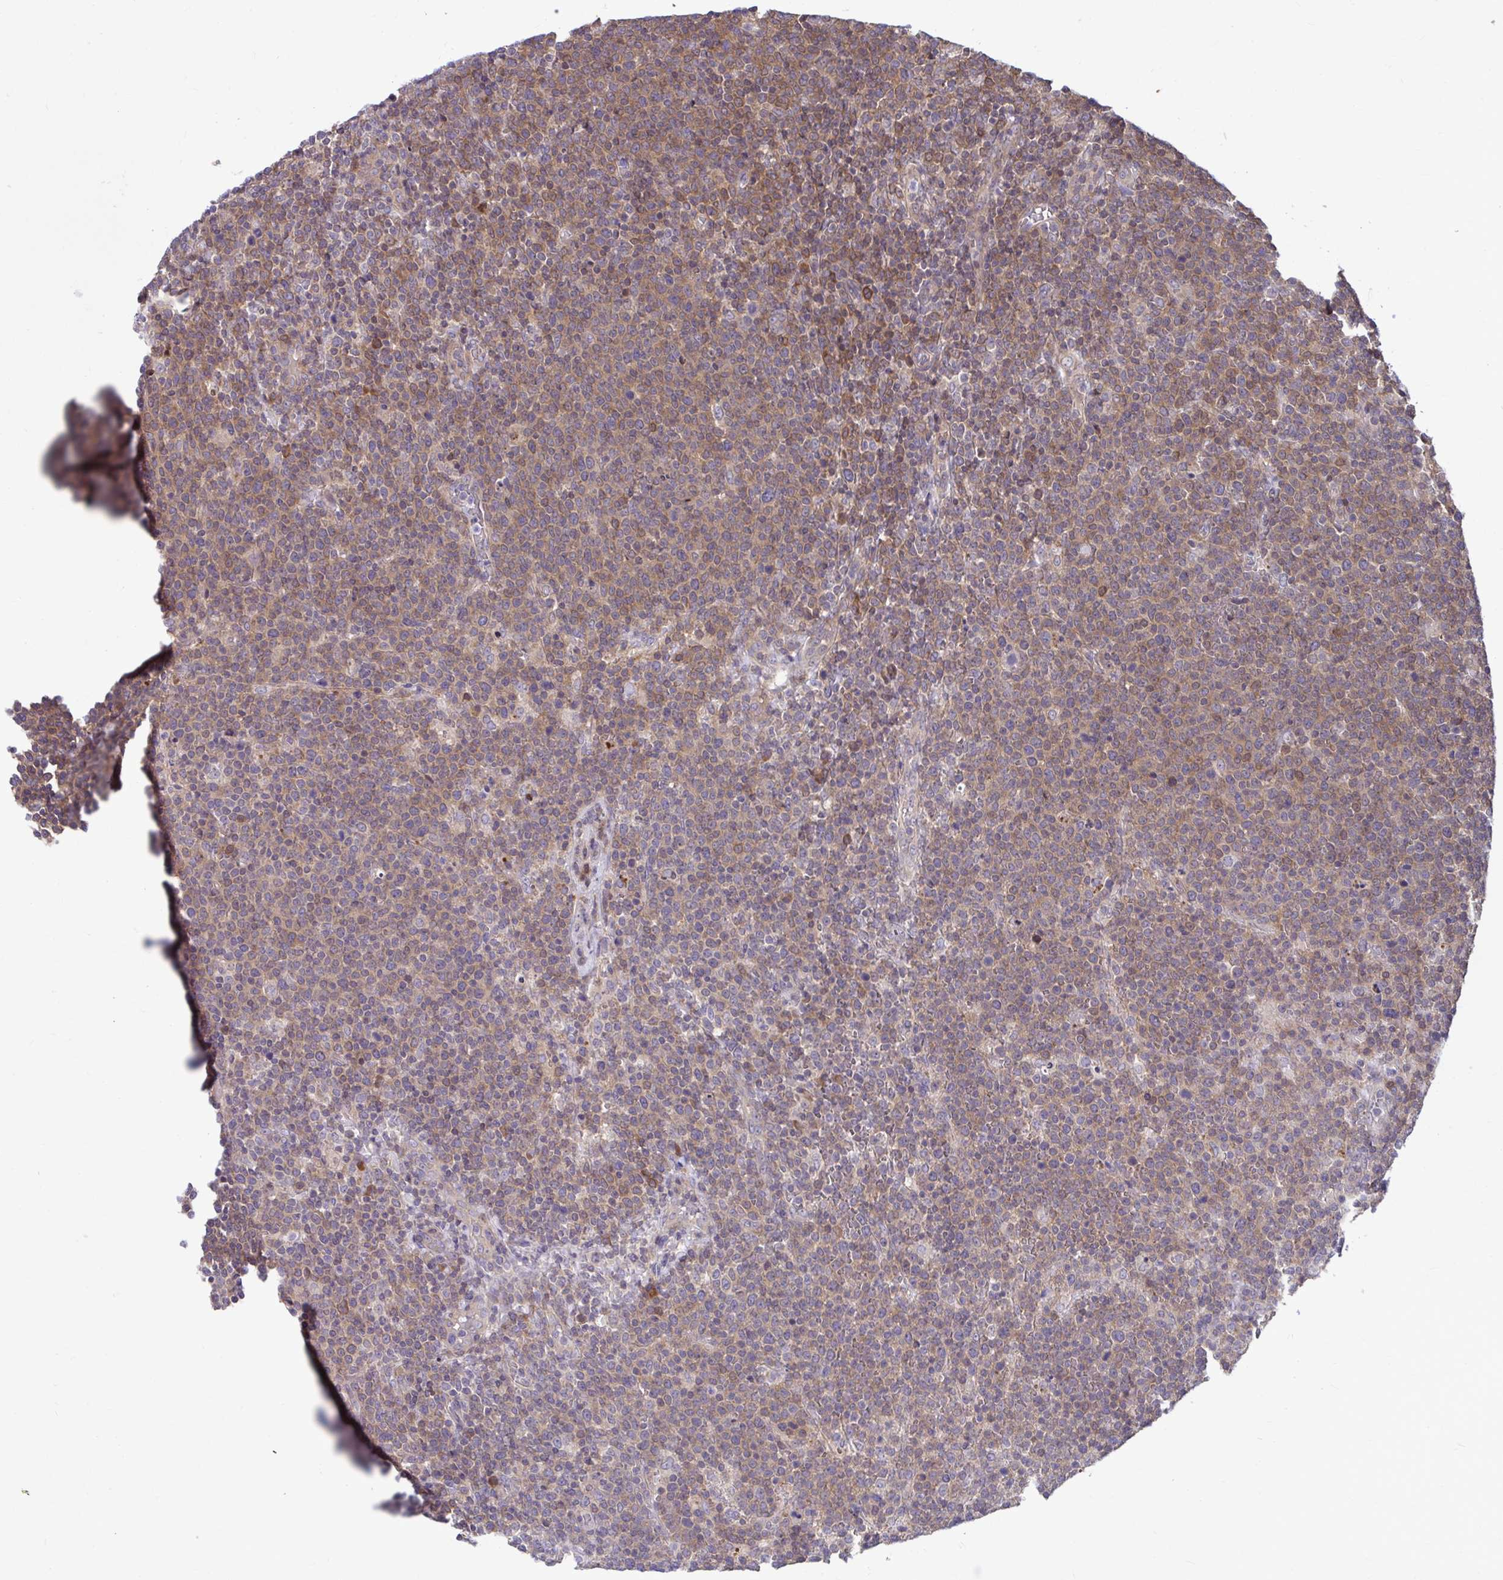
{"staining": {"intensity": "moderate", "quantity": ">75%", "location": "cytoplasmic/membranous"}, "tissue": "lymphoma", "cell_type": "Tumor cells", "image_type": "cancer", "snomed": [{"axis": "morphology", "description": "Malignant lymphoma, non-Hodgkin's type, High grade"}, {"axis": "topography", "description": "Lymph node"}], "caption": "A histopathology image of human high-grade malignant lymphoma, non-Hodgkin's type stained for a protein displays moderate cytoplasmic/membranous brown staining in tumor cells.", "gene": "PCDHB7", "patient": {"sex": "male", "age": 61}}